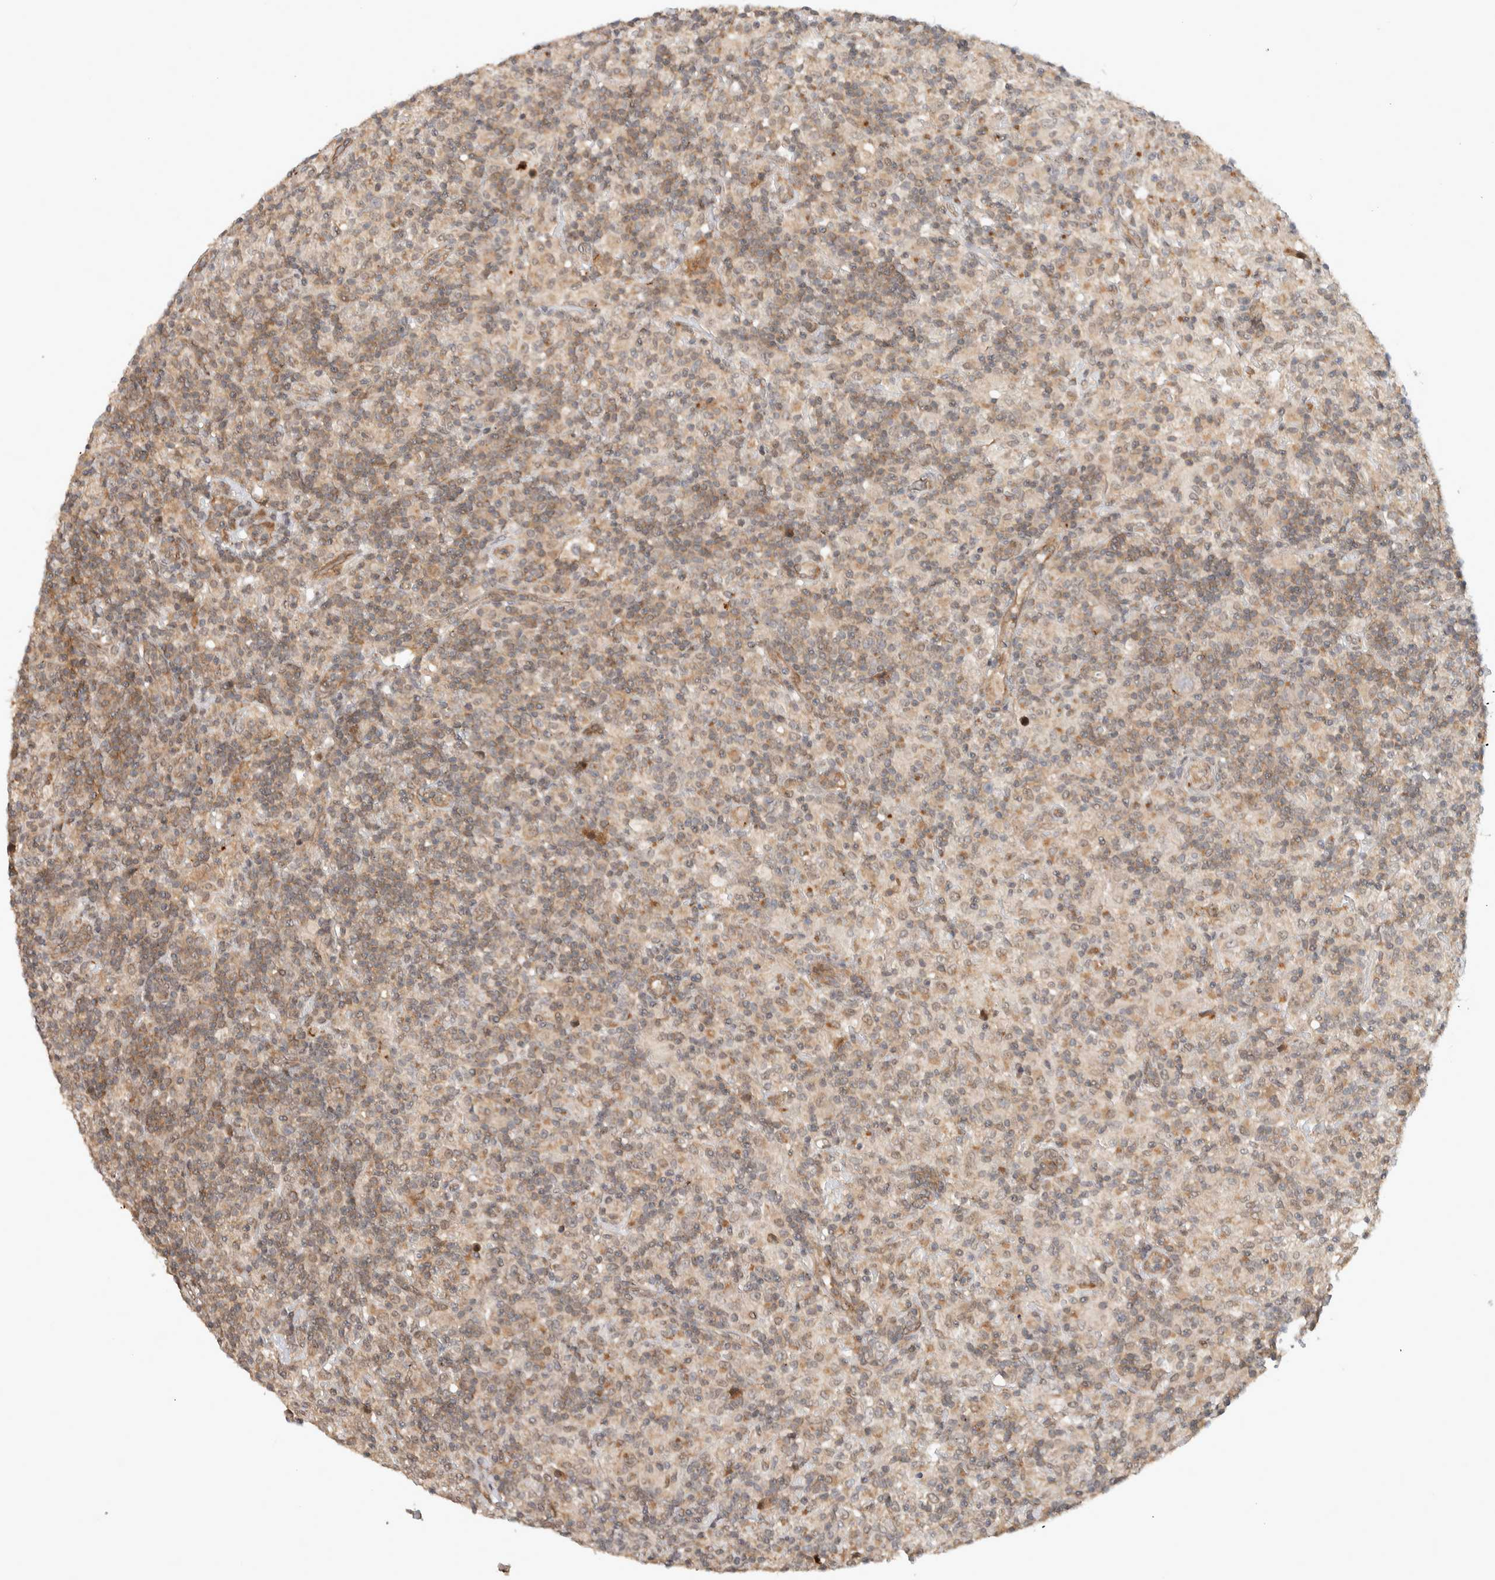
{"staining": {"intensity": "negative", "quantity": "none", "location": "none"}, "tissue": "lymphoma", "cell_type": "Tumor cells", "image_type": "cancer", "snomed": [{"axis": "morphology", "description": "Hodgkin's disease, NOS"}, {"axis": "topography", "description": "Lymph node"}], "caption": "Histopathology image shows no significant protein staining in tumor cells of lymphoma.", "gene": "DEPTOR", "patient": {"sex": "male", "age": 70}}